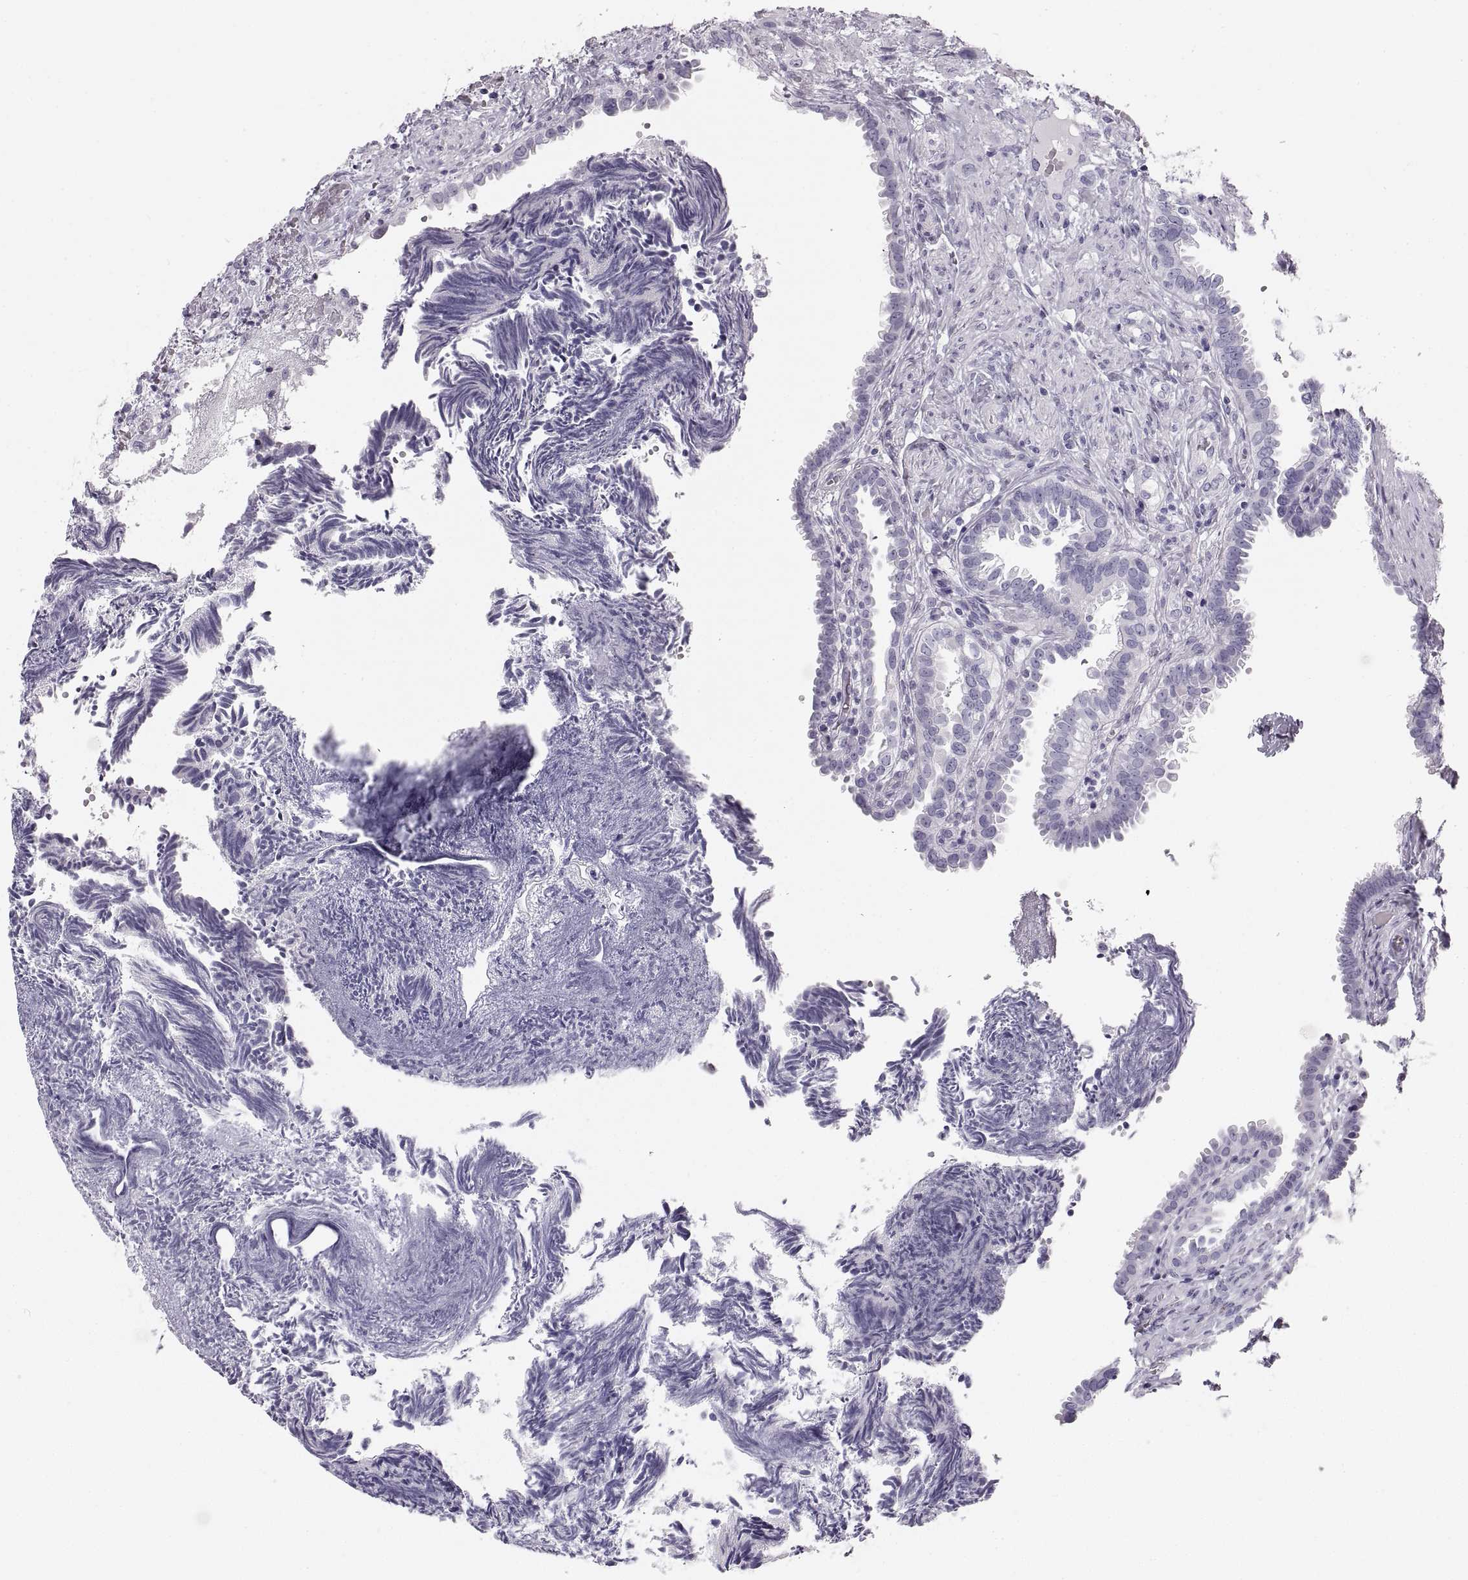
{"staining": {"intensity": "negative", "quantity": "none", "location": "none"}, "tissue": "fallopian tube", "cell_type": "Glandular cells", "image_type": "normal", "snomed": [{"axis": "morphology", "description": "Normal tissue, NOS"}, {"axis": "topography", "description": "Fallopian tube"}], "caption": "Image shows no significant protein expression in glandular cells of benign fallopian tube. (Stains: DAB (3,3'-diaminobenzidine) IHC with hematoxylin counter stain, Microscopy: brightfield microscopy at high magnification).", "gene": "CRYAA", "patient": {"sex": "female", "age": 39}}